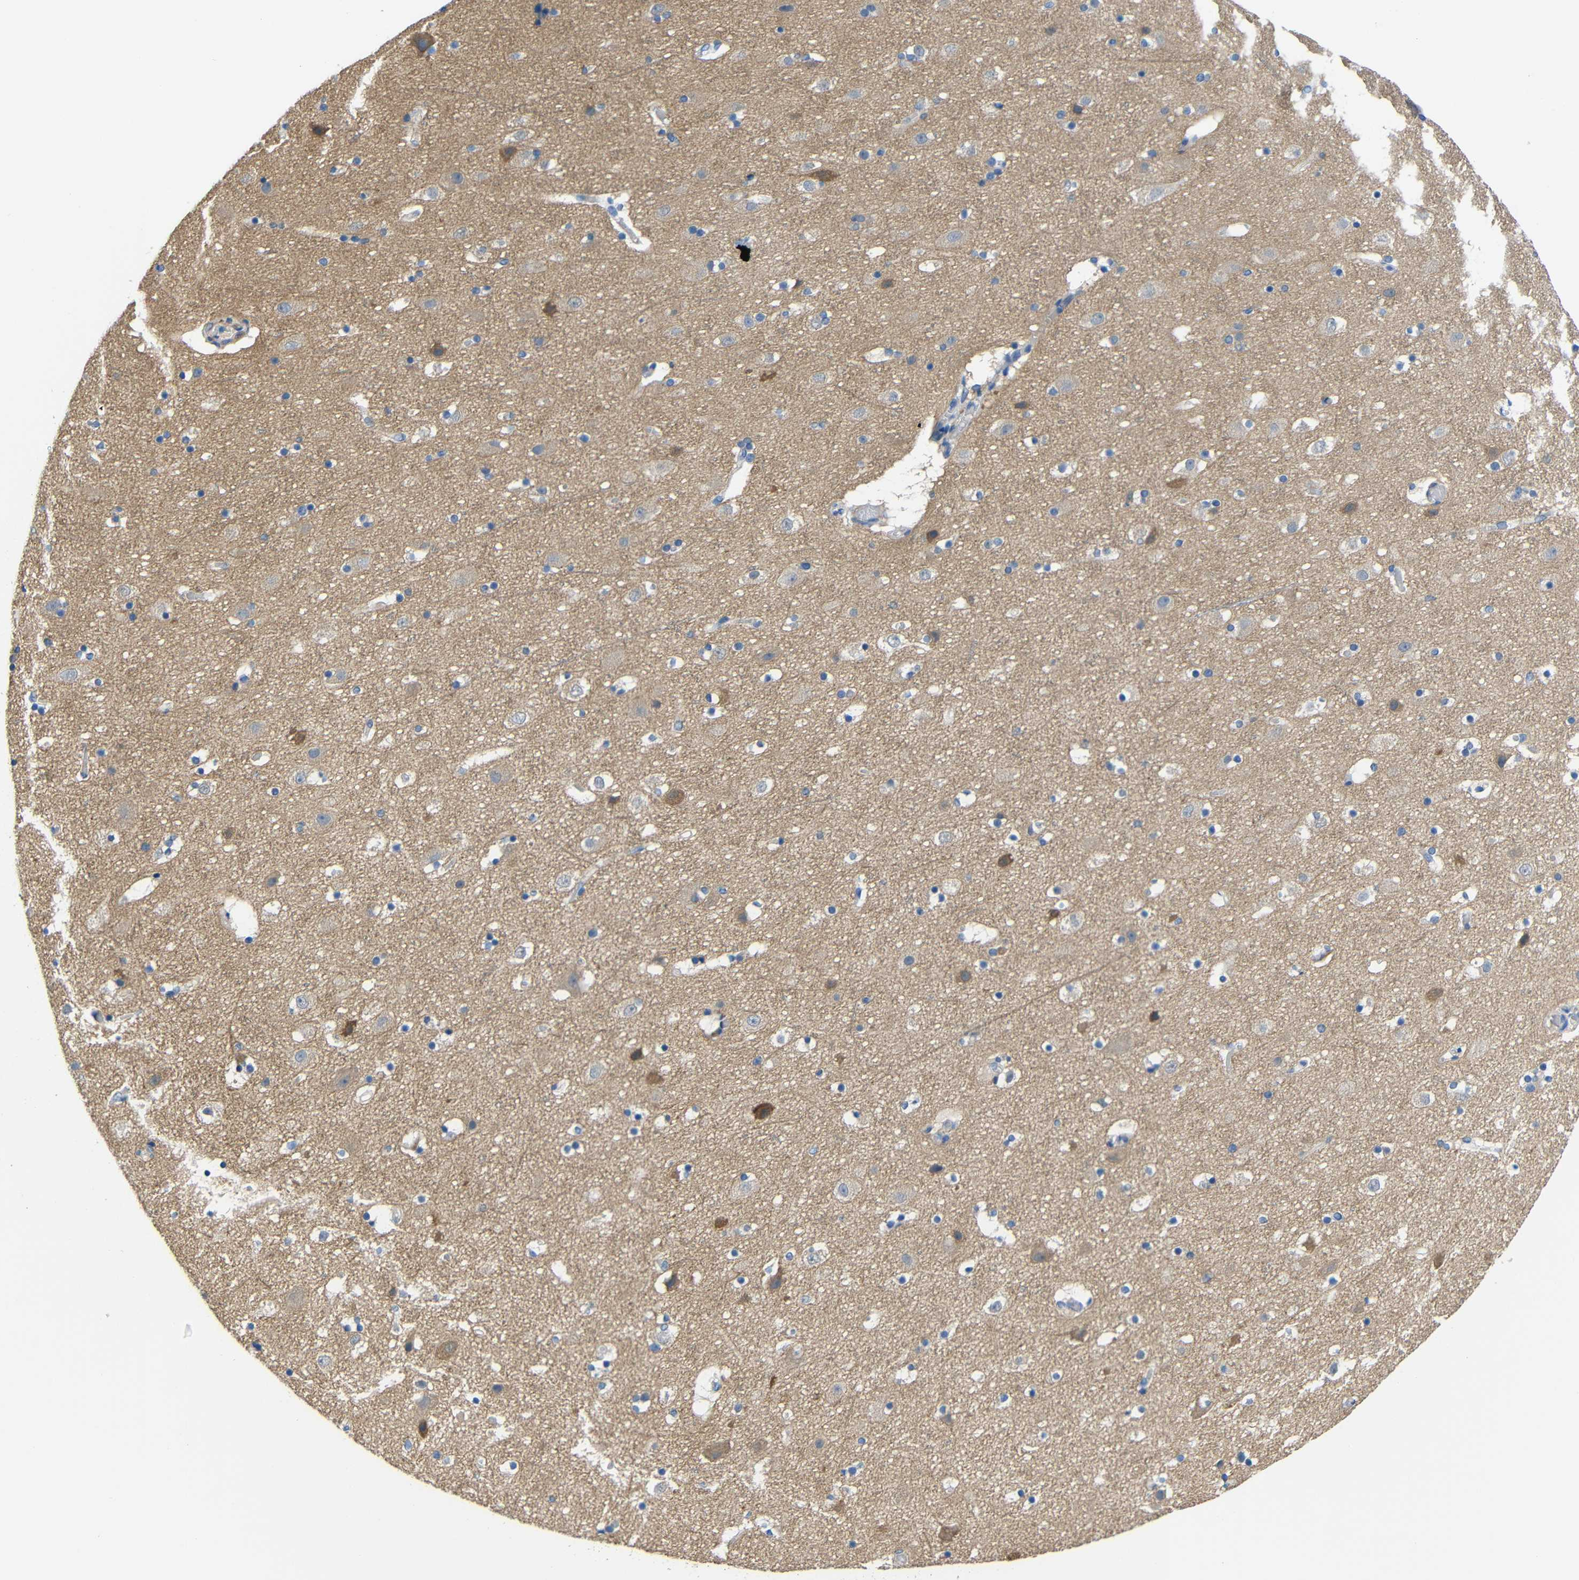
{"staining": {"intensity": "negative", "quantity": "none", "location": "none"}, "tissue": "cerebral cortex", "cell_type": "Endothelial cells", "image_type": "normal", "snomed": [{"axis": "morphology", "description": "Normal tissue, NOS"}, {"axis": "topography", "description": "Cerebral cortex"}], "caption": "This micrograph is of benign cerebral cortex stained with immunohistochemistry (IHC) to label a protein in brown with the nuclei are counter-stained blue. There is no positivity in endothelial cells.", "gene": "NEGR1", "patient": {"sex": "male", "age": 45}}